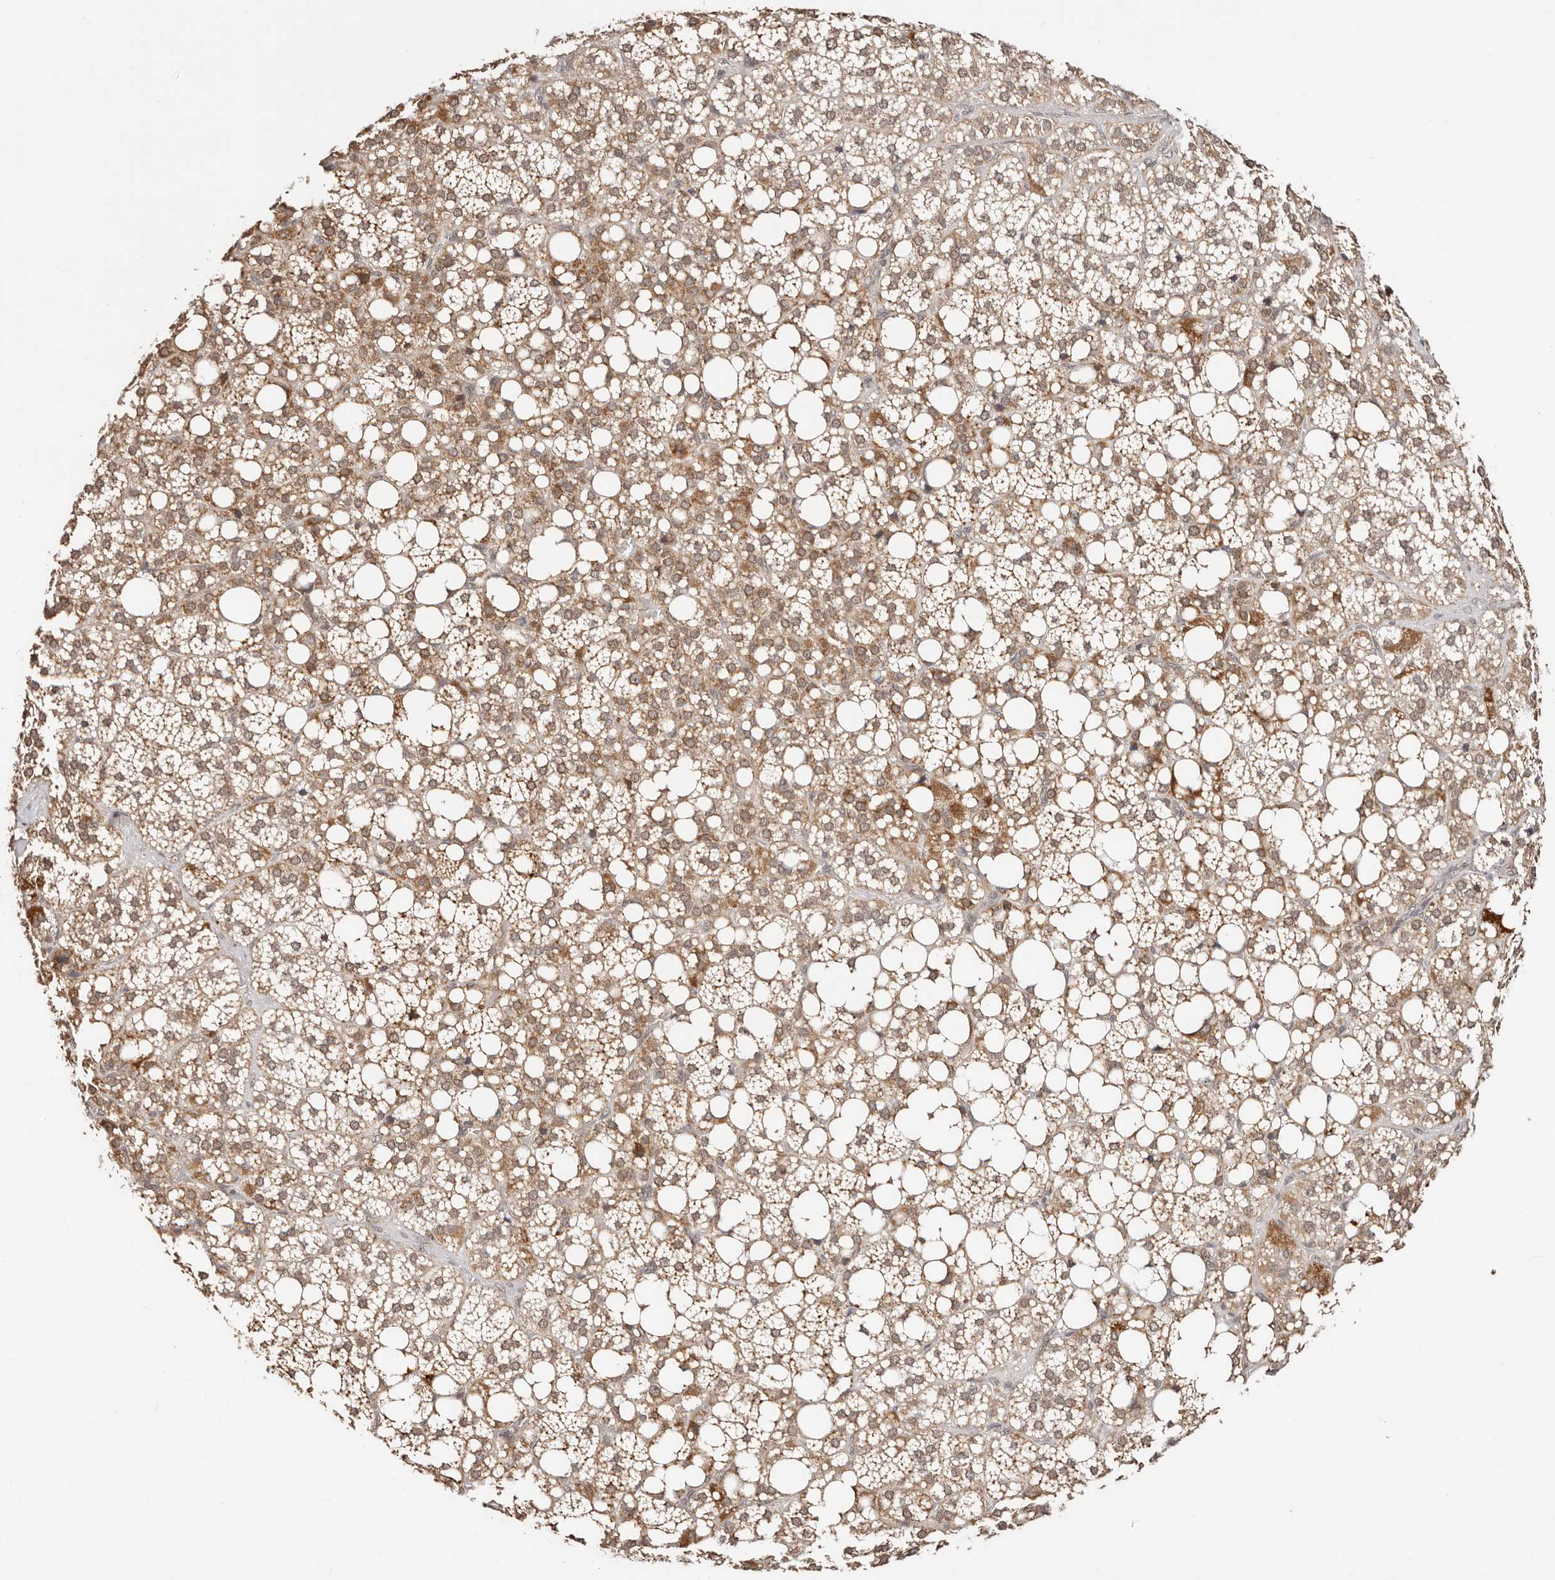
{"staining": {"intensity": "moderate", "quantity": "25%-75%", "location": "cytoplasmic/membranous,nuclear"}, "tissue": "adrenal gland", "cell_type": "Glandular cells", "image_type": "normal", "snomed": [{"axis": "morphology", "description": "Normal tissue, NOS"}, {"axis": "topography", "description": "Adrenal gland"}], "caption": "Glandular cells reveal medium levels of moderate cytoplasmic/membranous,nuclear staining in about 25%-75% of cells in unremarkable human adrenal gland. The staining was performed using DAB, with brown indicating positive protein expression. Nuclei are stained blue with hematoxylin.", "gene": "CTNNBL1", "patient": {"sex": "female", "age": 59}}